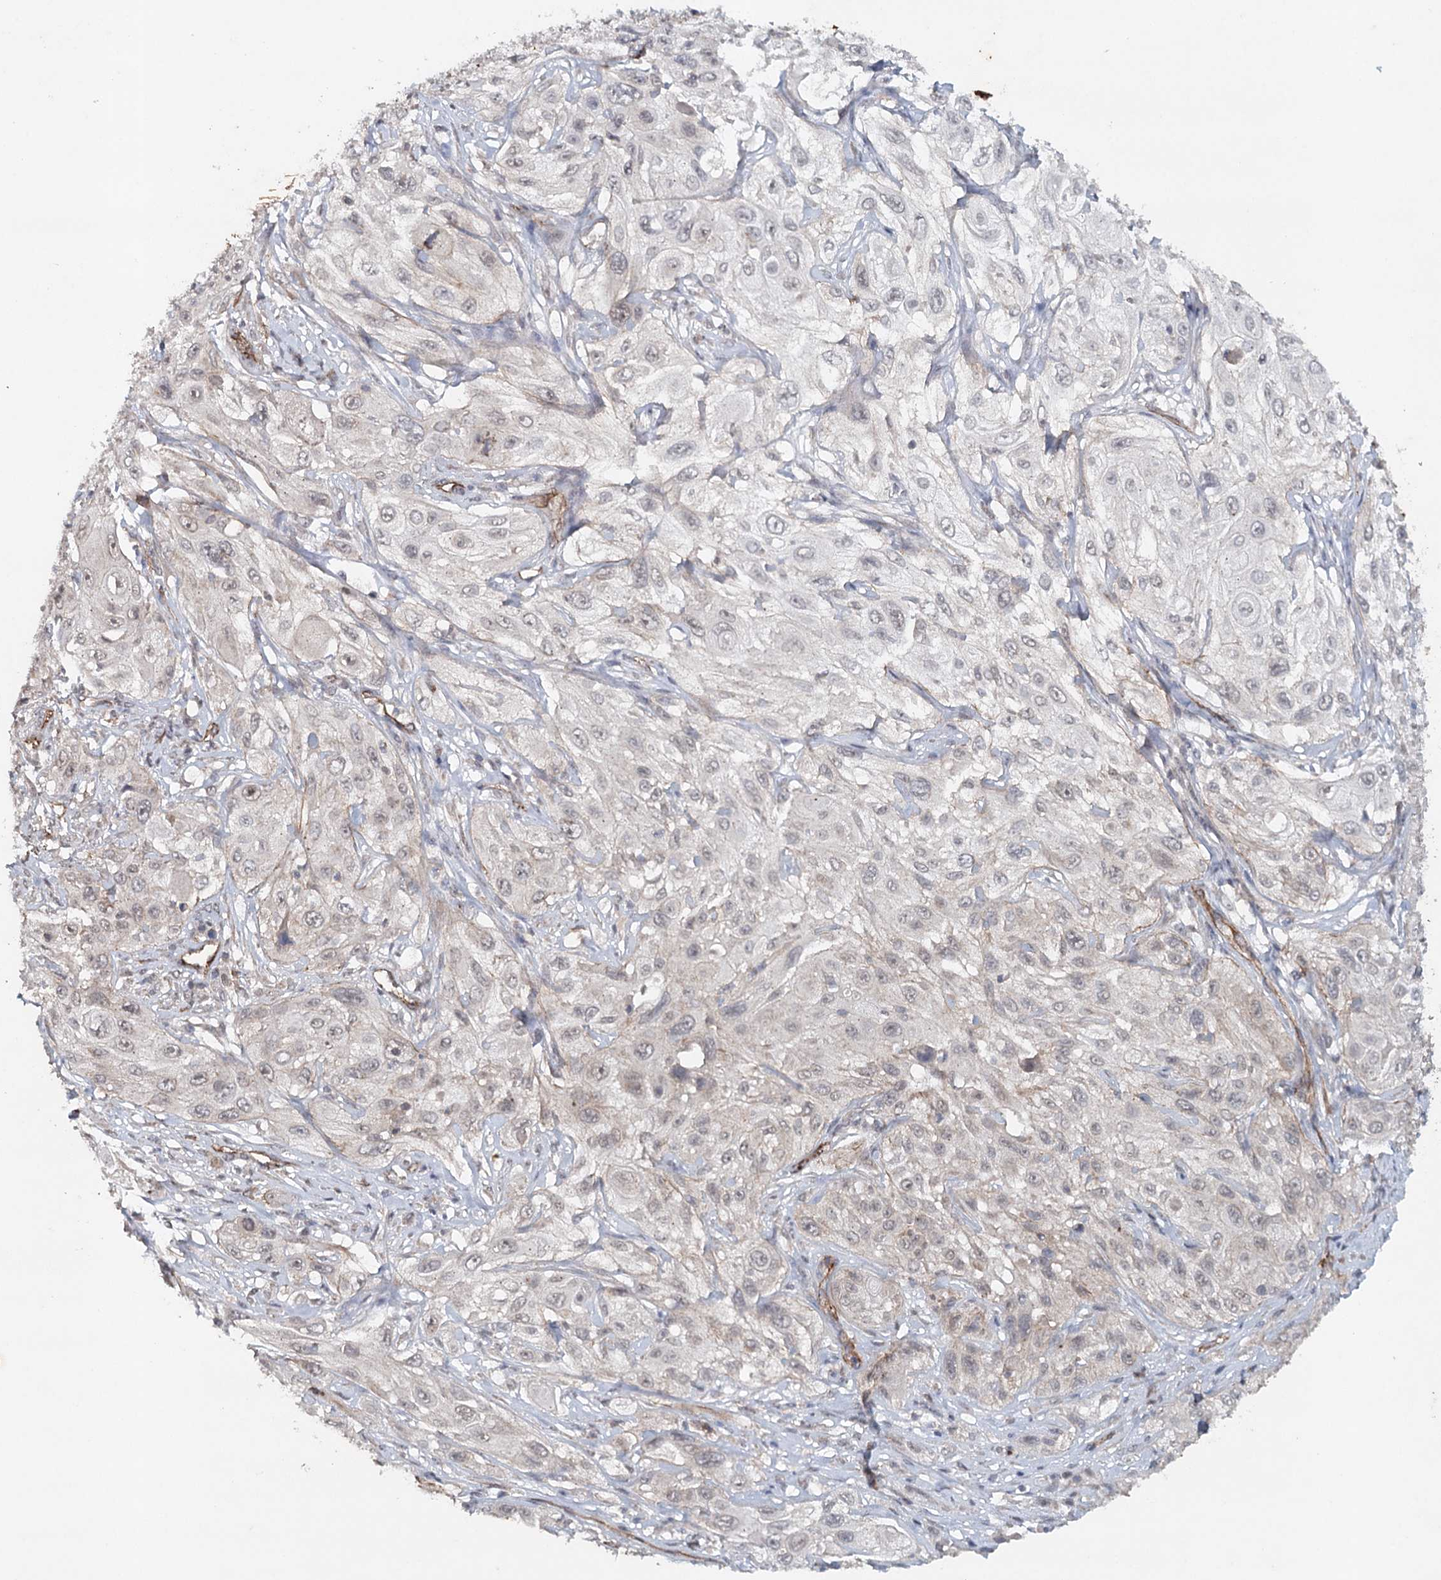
{"staining": {"intensity": "weak", "quantity": "25%-75%", "location": "cytoplasmic/membranous,nuclear"}, "tissue": "cervical cancer", "cell_type": "Tumor cells", "image_type": "cancer", "snomed": [{"axis": "morphology", "description": "Squamous cell carcinoma, NOS"}, {"axis": "topography", "description": "Cervix"}], "caption": "Cervical squamous cell carcinoma stained with a protein marker displays weak staining in tumor cells.", "gene": "SYNPO", "patient": {"sex": "female", "age": 42}}